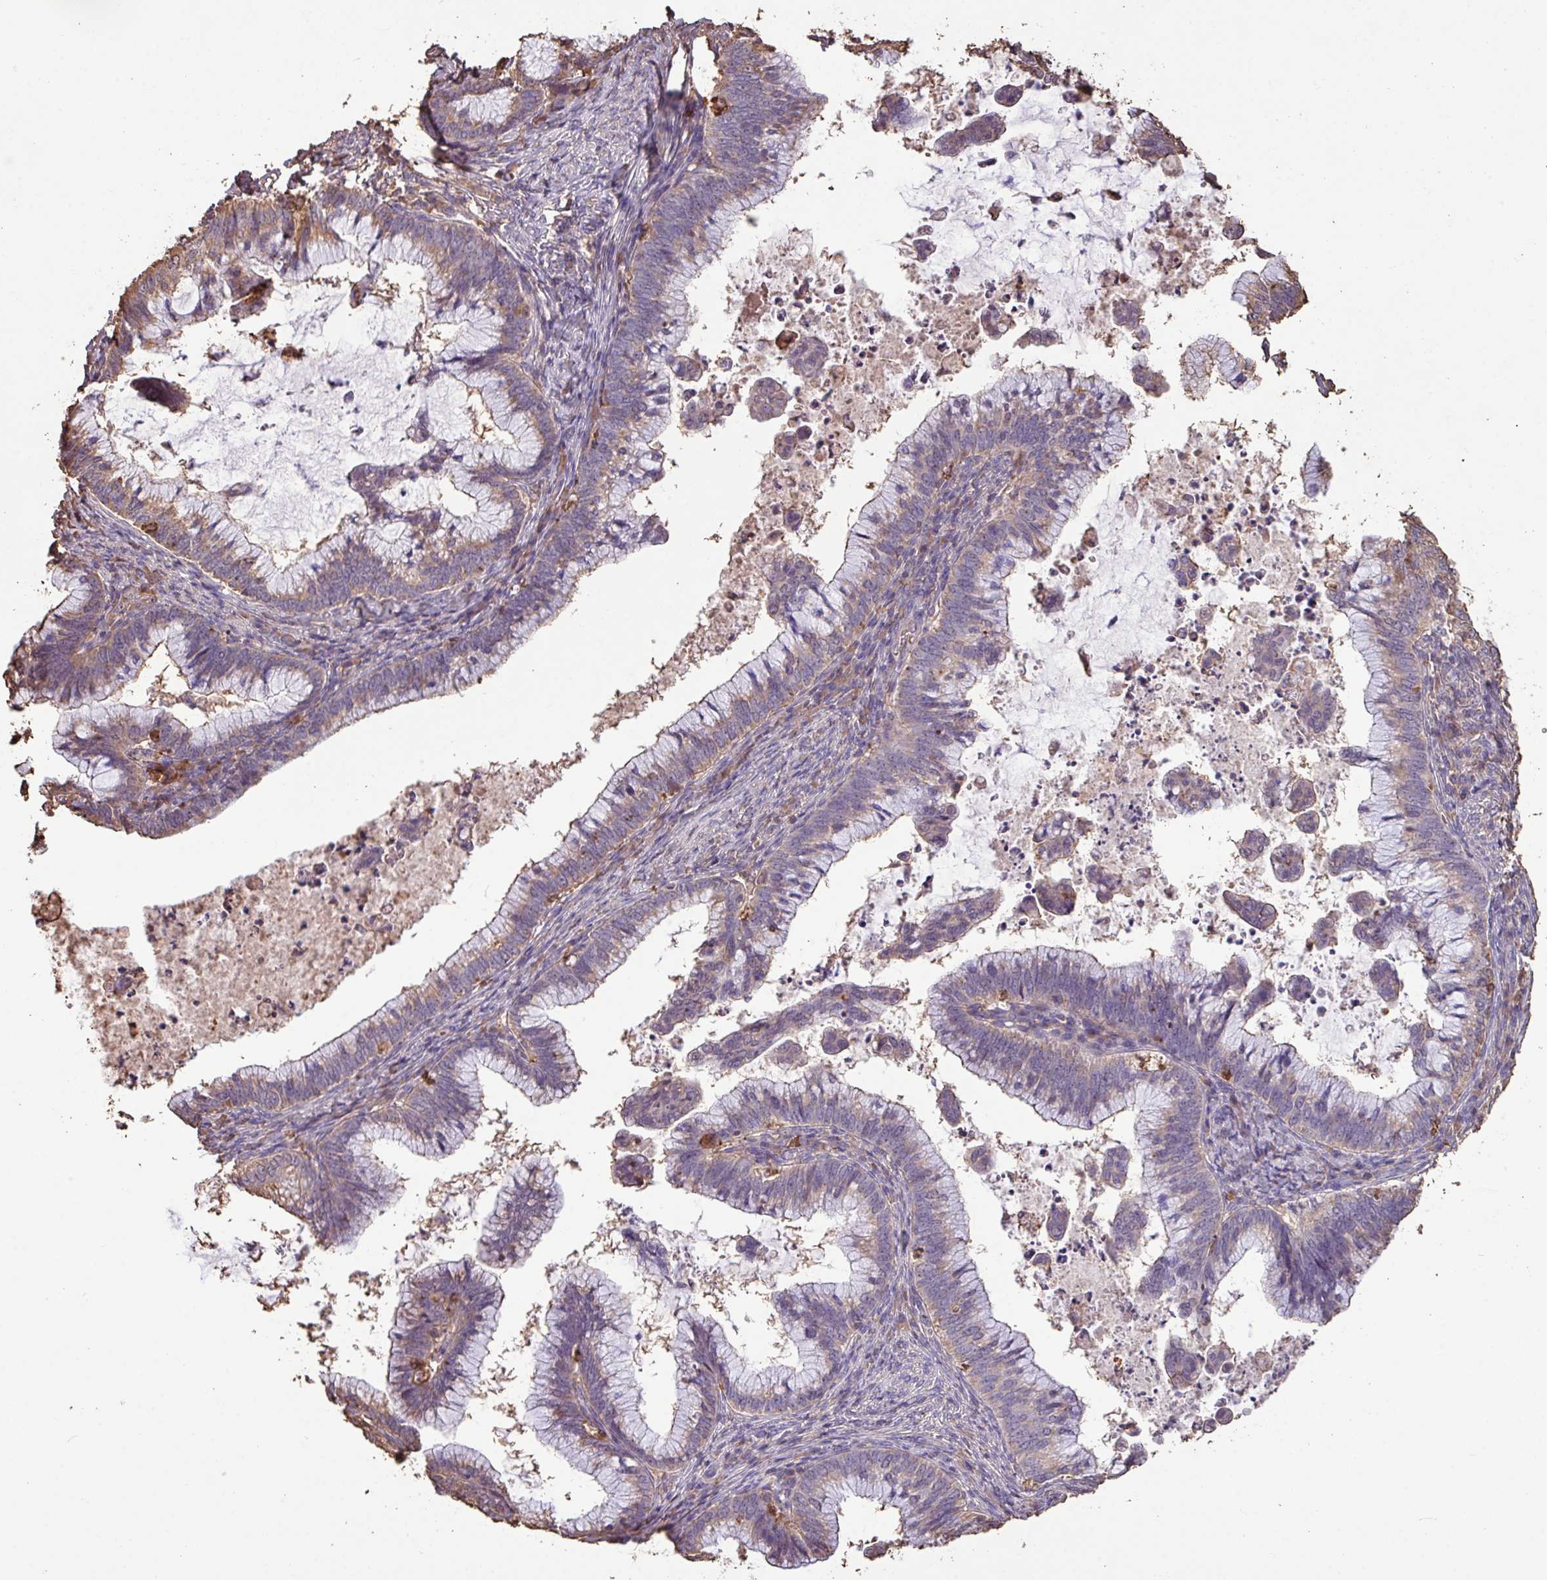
{"staining": {"intensity": "weak", "quantity": ">75%", "location": "cytoplasmic/membranous"}, "tissue": "cervical cancer", "cell_type": "Tumor cells", "image_type": "cancer", "snomed": [{"axis": "morphology", "description": "Adenocarcinoma, NOS"}, {"axis": "topography", "description": "Cervix"}], "caption": "An immunohistochemistry micrograph of neoplastic tissue is shown. Protein staining in brown shows weak cytoplasmic/membranous positivity in adenocarcinoma (cervical) within tumor cells.", "gene": "CAMK2B", "patient": {"sex": "female", "age": 36}}